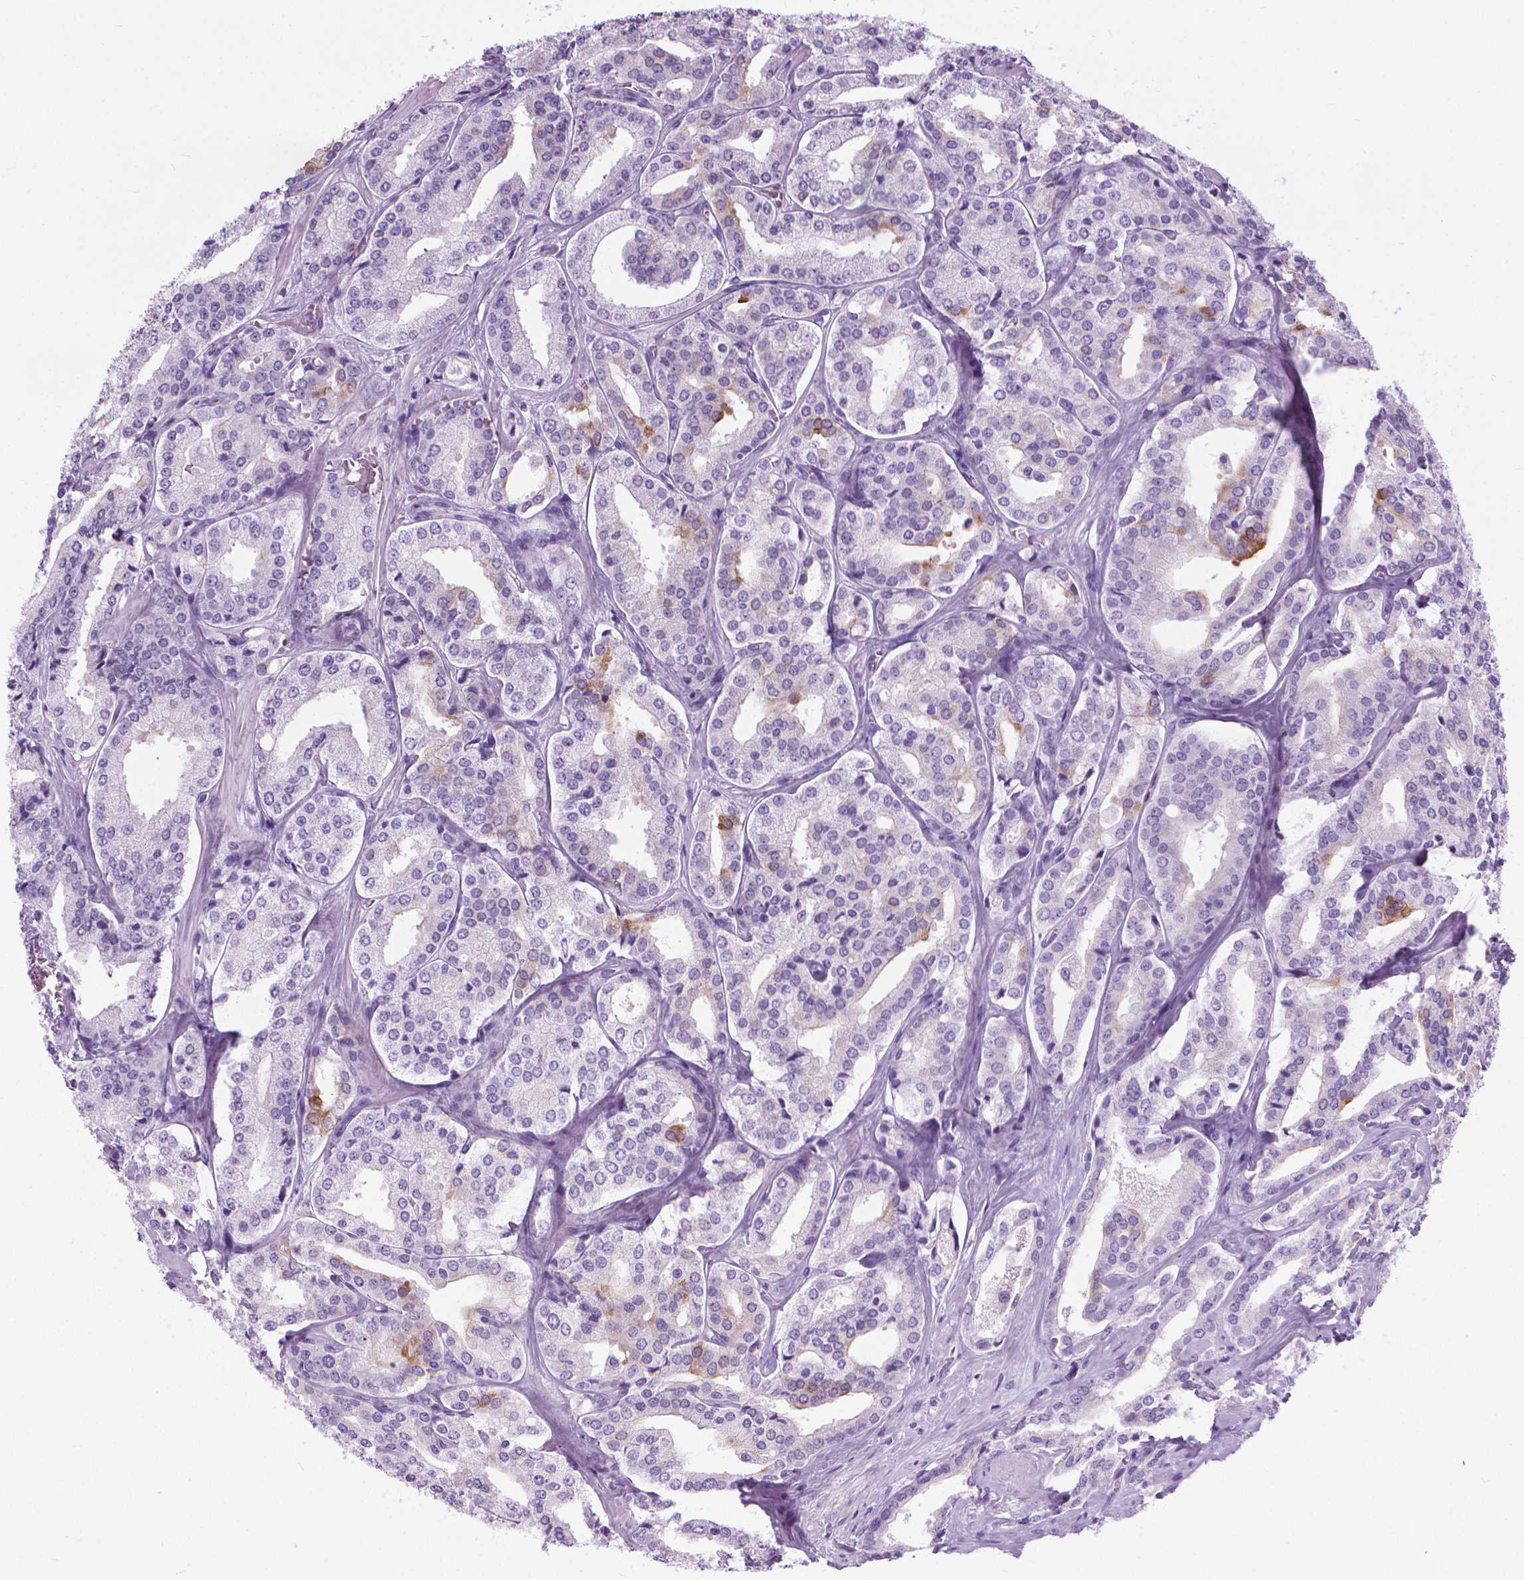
{"staining": {"intensity": "moderate", "quantity": "<25%", "location": "cytoplasmic/membranous"}, "tissue": "prostate cancer", "cell_type": "Tumor cells", "image_type": "cancer", "snomed": [{"axis": "morphology", "description": "Adenocarcinoma, Low grade"}, {"axis": "topography", "description": "Prostate"}], "caption": "High-power microscopy captured an immunohistochemistry photomicrograph of prostate cancer (low-grade adenocarcinoma), revealing moderate cytoplasmic/membranous positivity in approximately <25% of tumor cells. (DAB = brown stain, brightfield microscopy at high magnification).", "gene": "HTR2B", "patient": {"sex": "male", "age": 56}}